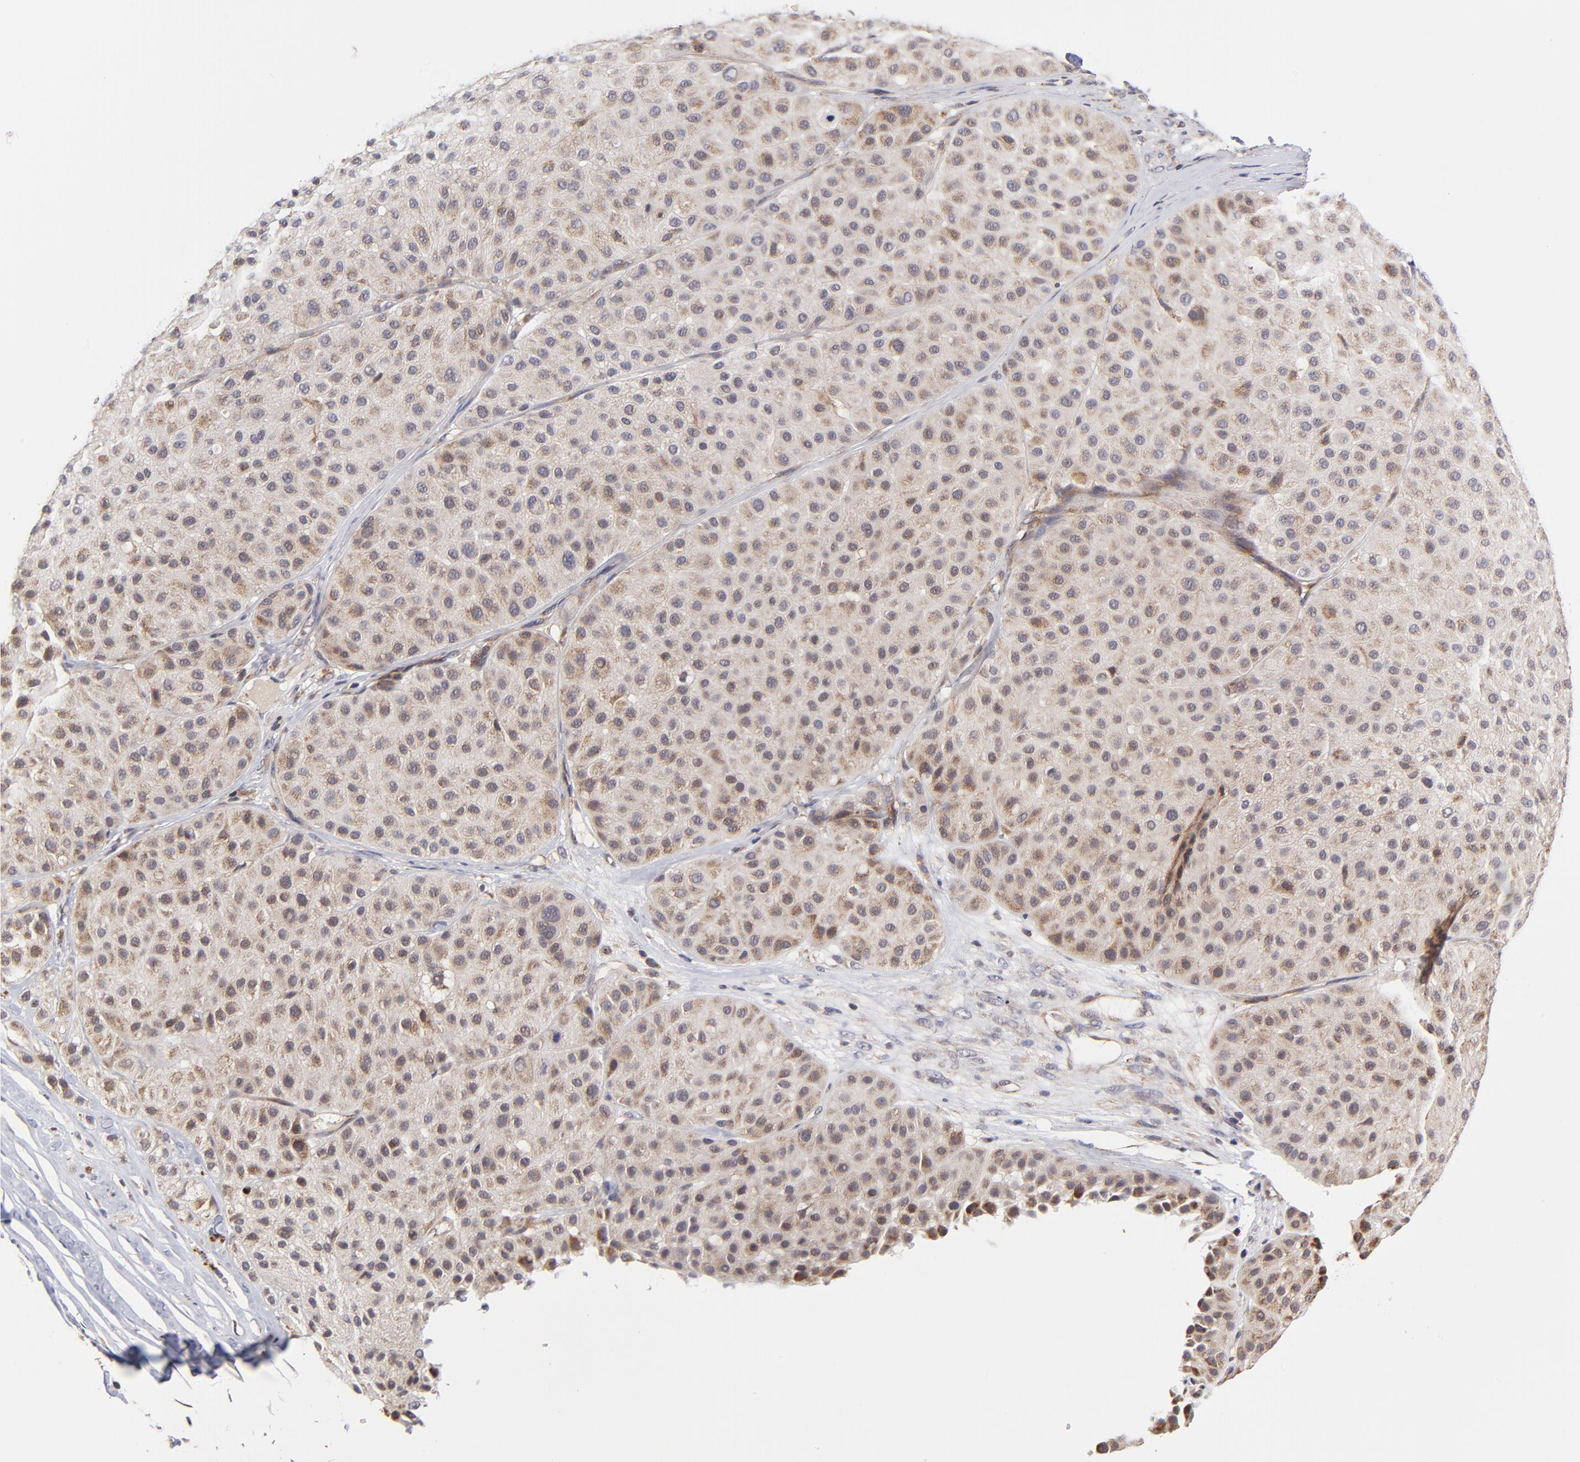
{"staining": {"intensity": "weak", "quantity": "25%-75%", "location": "cytoplasmic/membranous"}, "tissue": "melanoma", "cell_type": "Tumor cells", "image_type": "cancer", "snomed": [{"axis": "morphology", "description": "Normal tissue, NOS"}, {"axis": "morphology", "description": "Malignant melanoma, Metastatic site"}, {"axis": "topography", "description": "Skin"}], "caption": "Immunohistochemistry (IHC) staining of malignant melanoma (metastatic site), which displays low levels of weak cytoplasmic/membranous staining in approximately 25%-75% of tumor cells indicating weak cytoplasmic/membranous protein staining. The staining was performed using DAB (3,3'-diaminobenzidine) (brown) for protein detection and nuclei were counterstained in hematoxylin (blue).", "gene": "MAP2K7", "patient": {"sex": "male", "age": 41}}